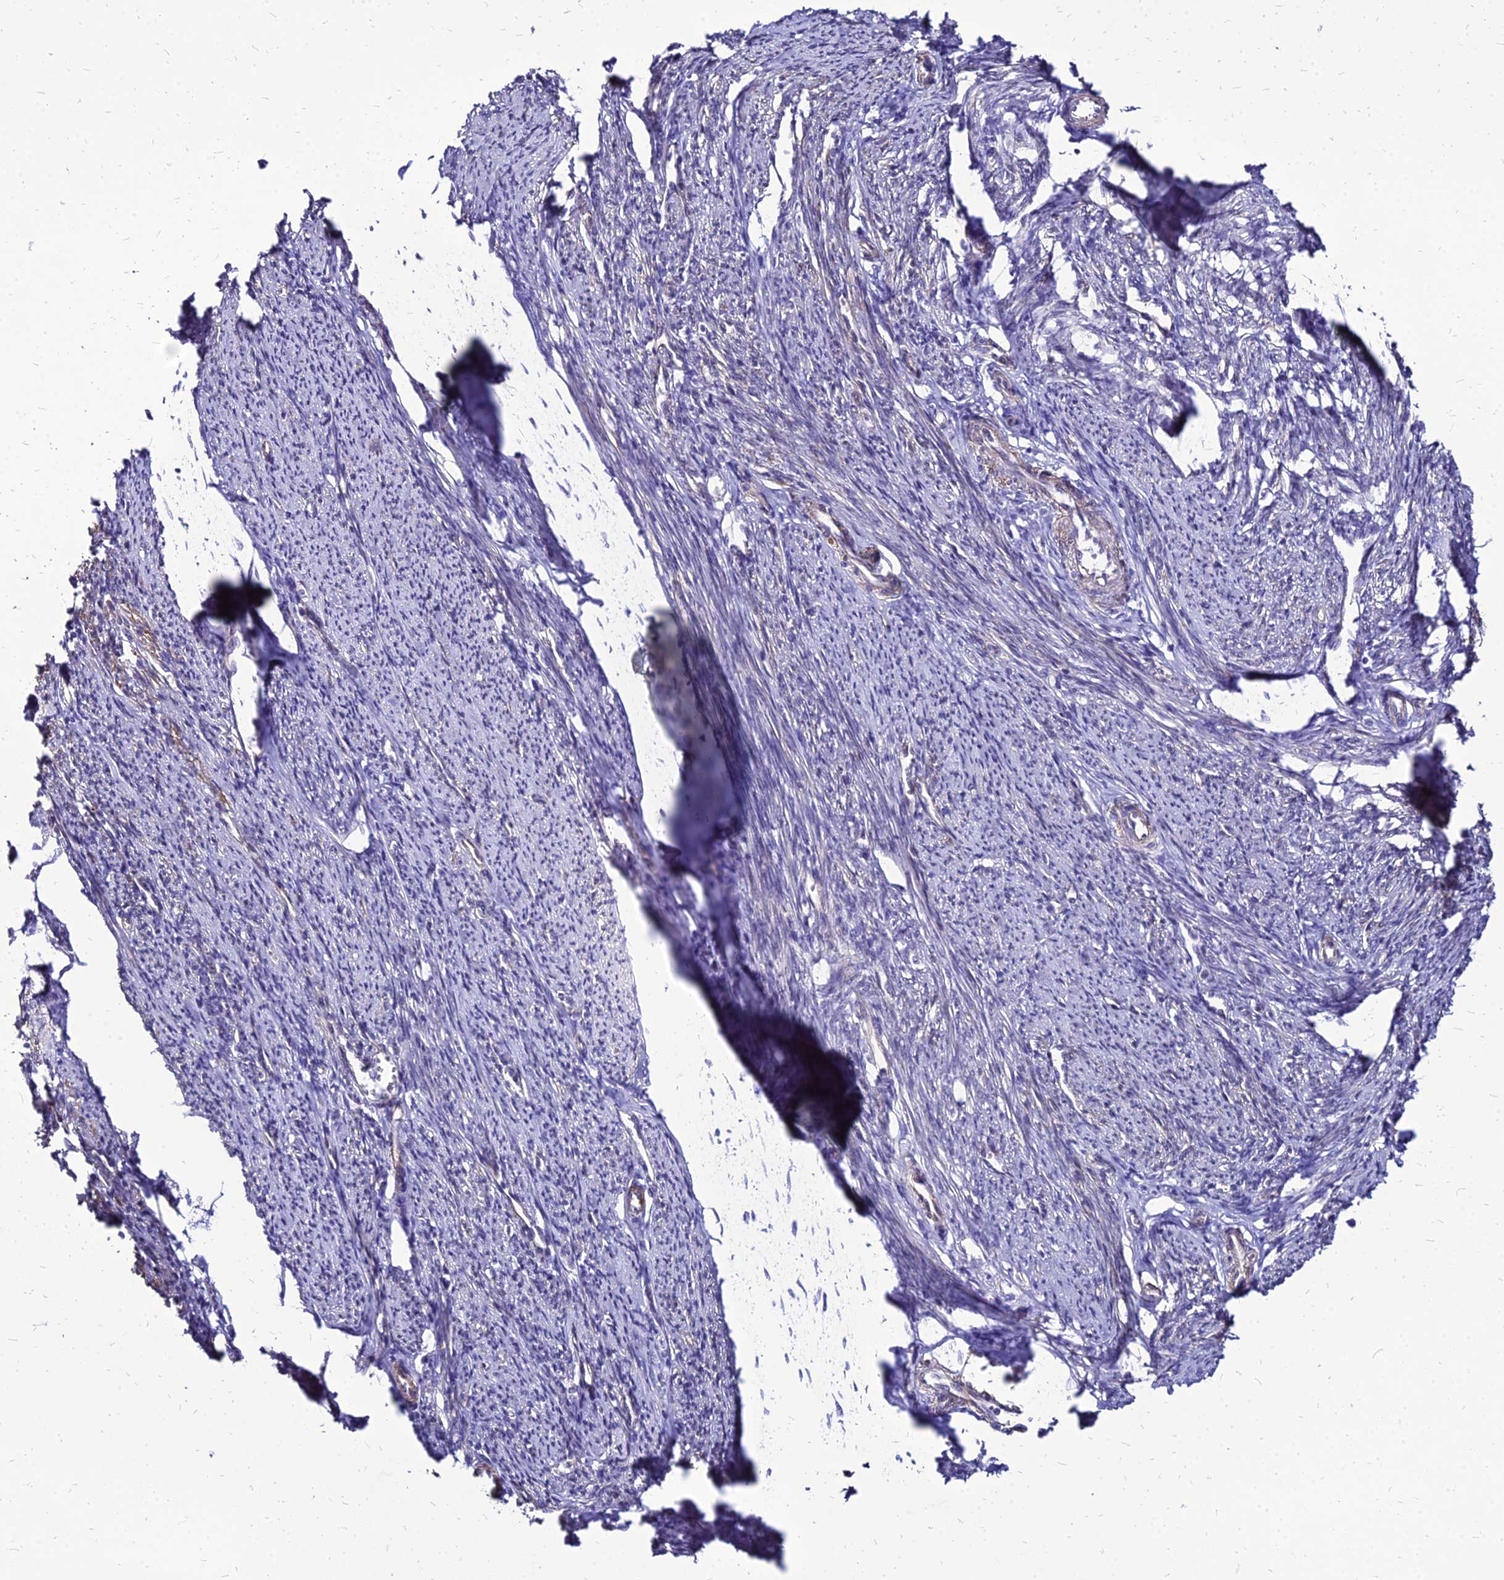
{"staining": {"intensity": "strong", "quantity": "25%-75%", "location": "cytoplasmic/membranous"}, "tissue": "smooth muscle", "cell_type": "Smooth muscle cells", "image_type": "normal", "snomed": [{"axis": "morphology", "description": "Normal tissue, NOS"}, {"axis": "topography", "description": "Smooth muscle"}, {"axis": "topography", "description": "Uterus"}], "caption": "Immunohistochemistry (DAB (3,3'-diaminobenzidine)) staining of normal human smooth muscle displays strong cytoplasmic/membranous protein staining in approximately 25%-75% of smooth muscle cells. Using DAB (brown) and hematoxylin (blue) stains, captured at high magnification using brightfield microscopy.", "gene": "YEATS2", "patient": {"sex": "female", "age": 59}}